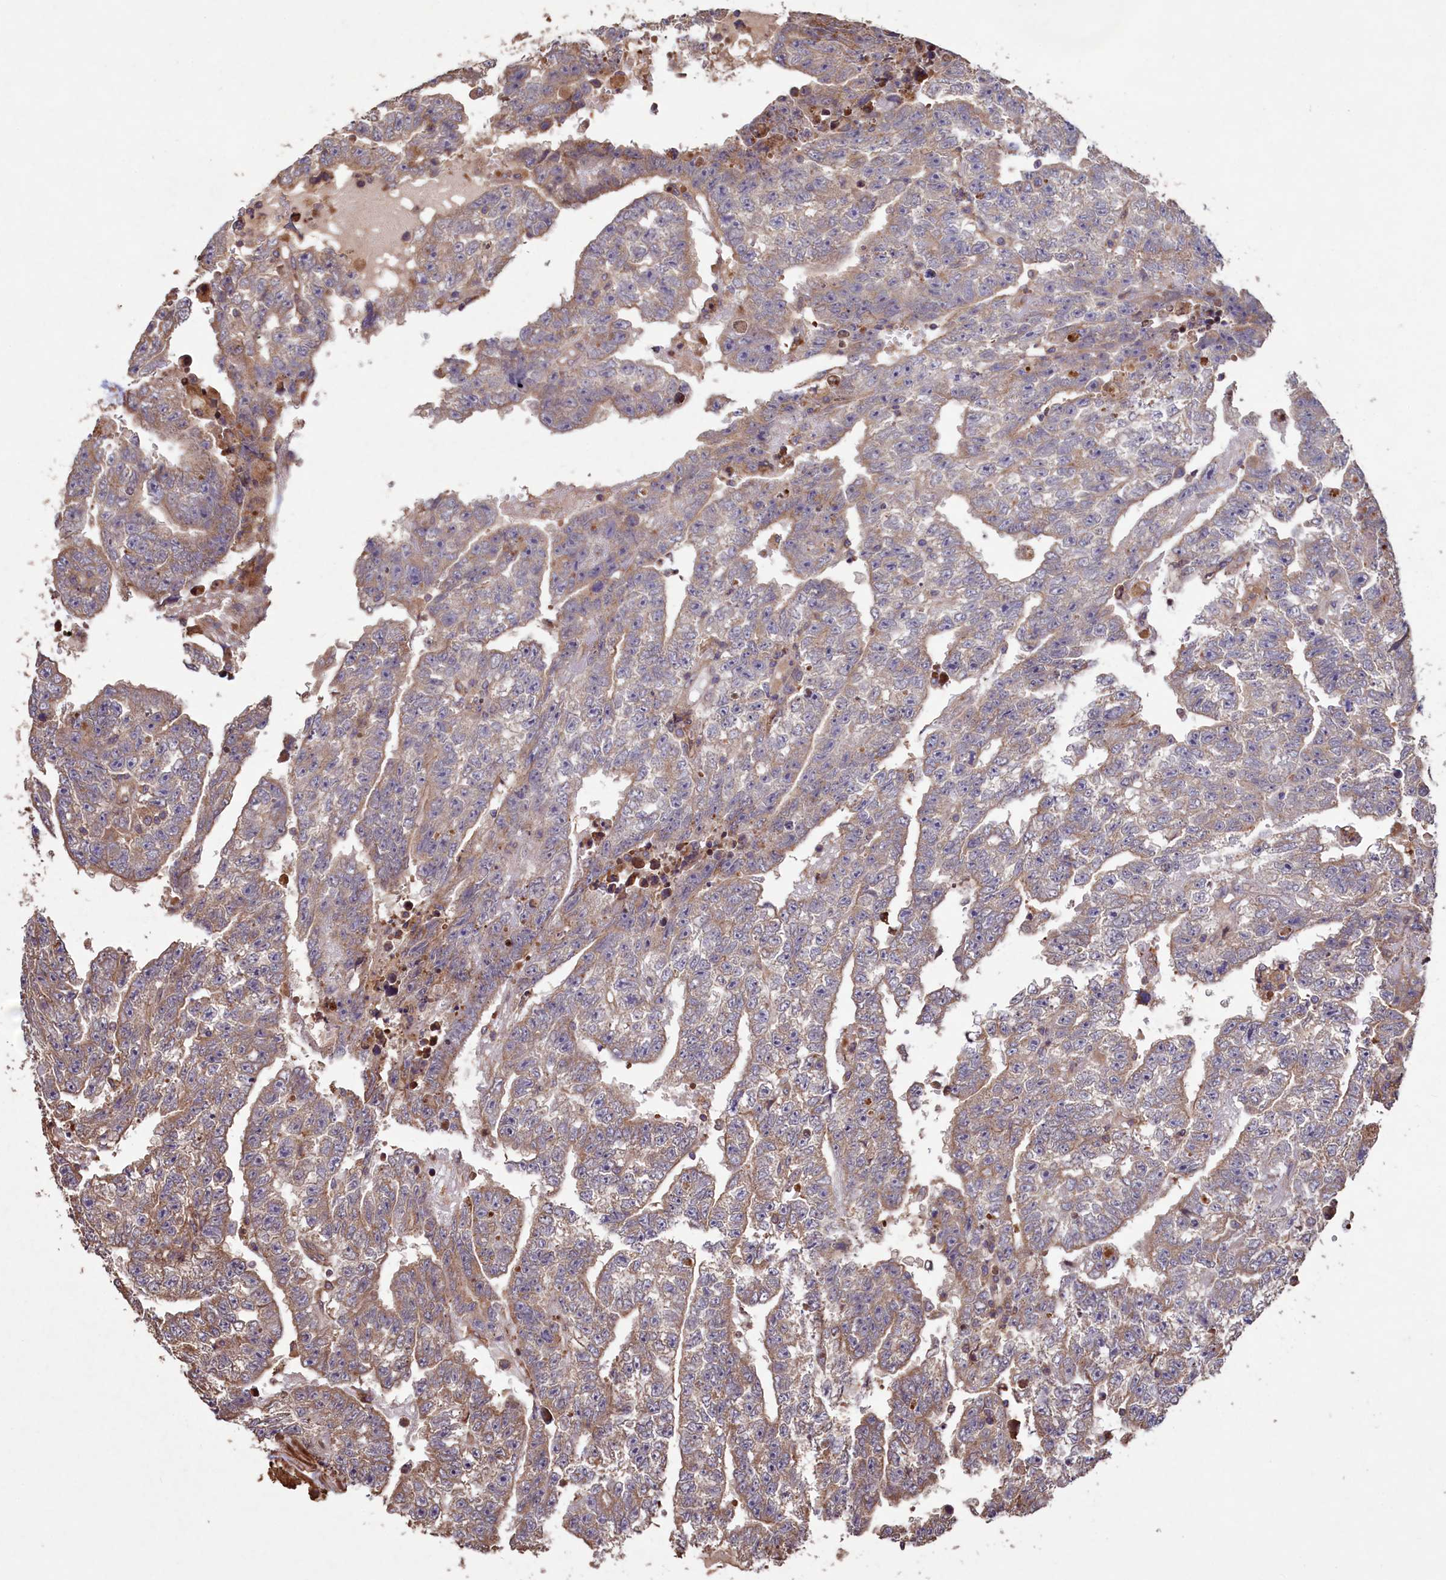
{"staining": {"intensity": "weak", "quantity": "25%-75%", "location": "cytoplasmic/membranous"}, "tissue": "testis cancer", "cell_type": "Tumor cells", "image_type": "cancer", "snomed": [{"axis": "morphology", "description": "Carcinoma, Embryonal, NOS"}, {"axis": "topography", "description": "Testis"}], "caption": "Weak cytoplasmic/membranous positivity is seen in approximately 25%-75% of tumor cells in testis cancer (embryonal carcinoma).", "gene": "TMEM98", "patient": {"sex": "male", "age": 25}}